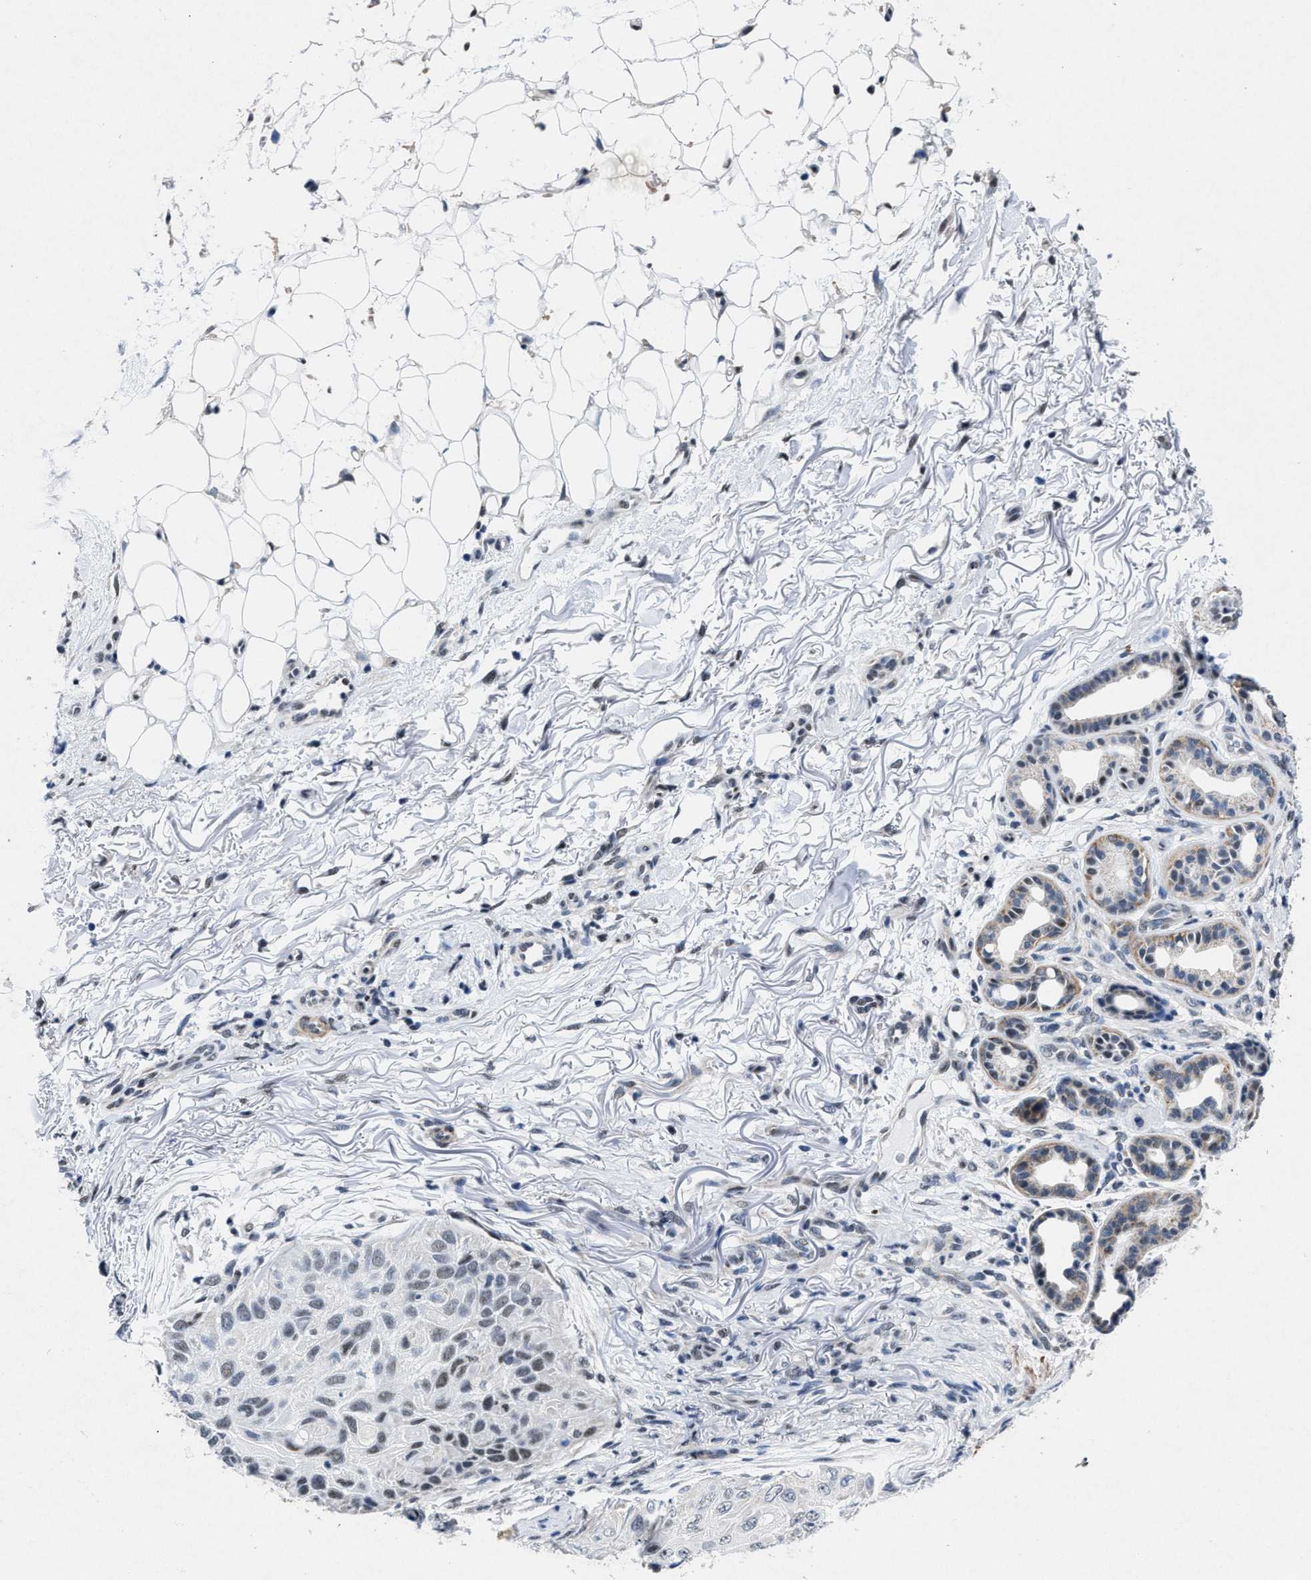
{"staining": {"intensity": "weak", "quantity": "<25%", "location": "nuclear"}, "tissue": "skin cancer", "cell_type": "Tumor cells", "image_type": "cancer", "snomed": [{"axis": "morphology", "description": "Squamous cell carcinoma, NOS"}, {"axis": "topography", "description": "Skin"}], "caption": "Skin squamous cell carcinoma stained for a protein using immunohistochemistry exhibits no expression tumor cells.", "gene": "ID3", "patient": {"sex": "female", "age": 77}}